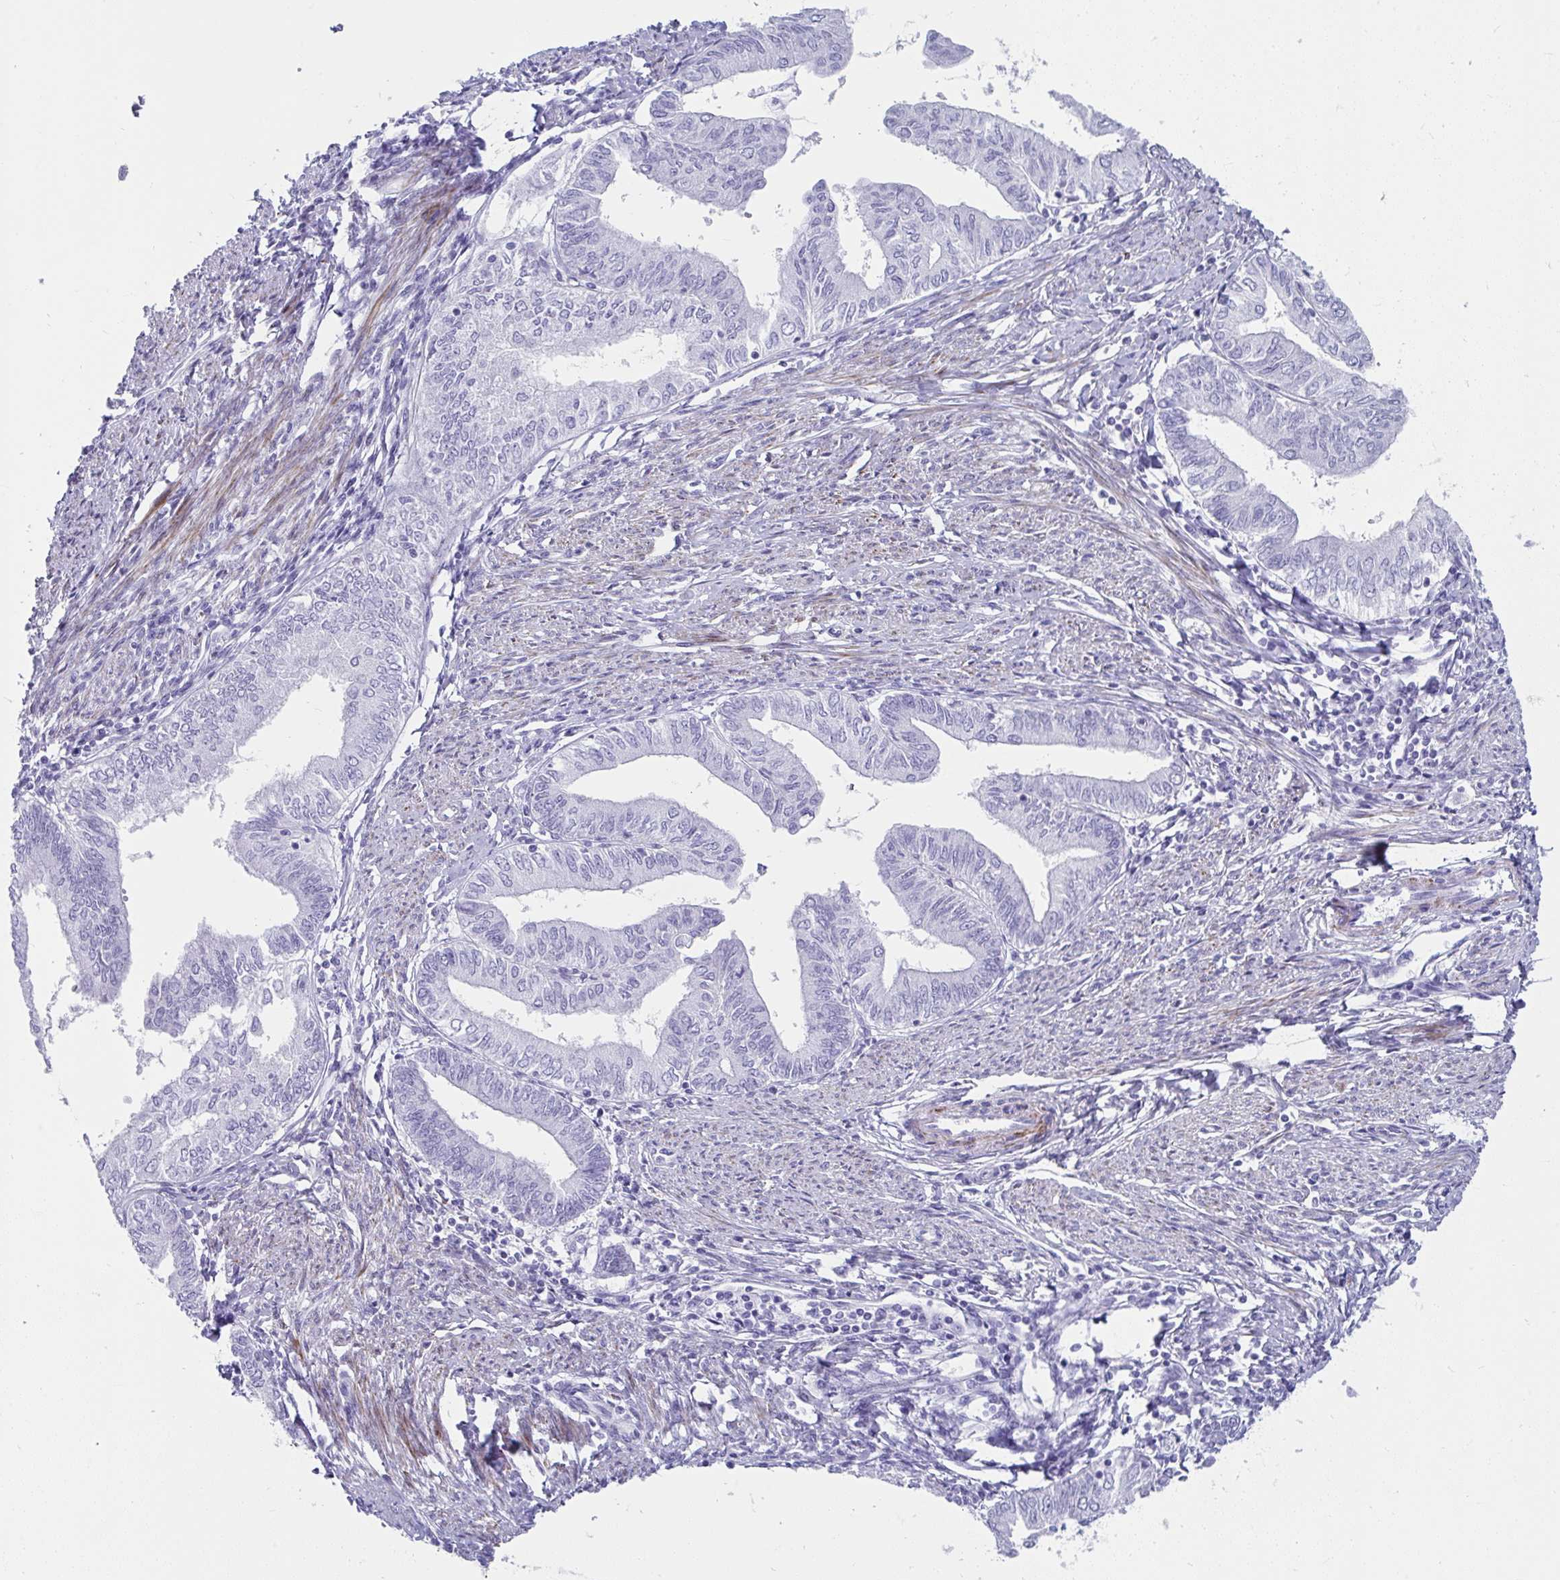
{"staining": {"intensity": "negative", "quantity": "none", "location": "none"}, "tissue": "endometrial cancer", "cell_type": "Tumor cells", "image_type": "cancer", "snomed": [{"axis": "morphology", "description": "Adenocarcinoma, NOS"}, {"axis": "topography", "description": "Endometrium"}], "caption": "Immunohistochemical staining of endometrial cancer demonstrates no significant staining in tumor cells. The staining is performed using DAB (3,3'-diaminobenzidine) brown chromogen with nuclei counter-stained in using hematoxylin.", "gene": "GRXCR2", "patient": {"sex": "female", "age": 66}}